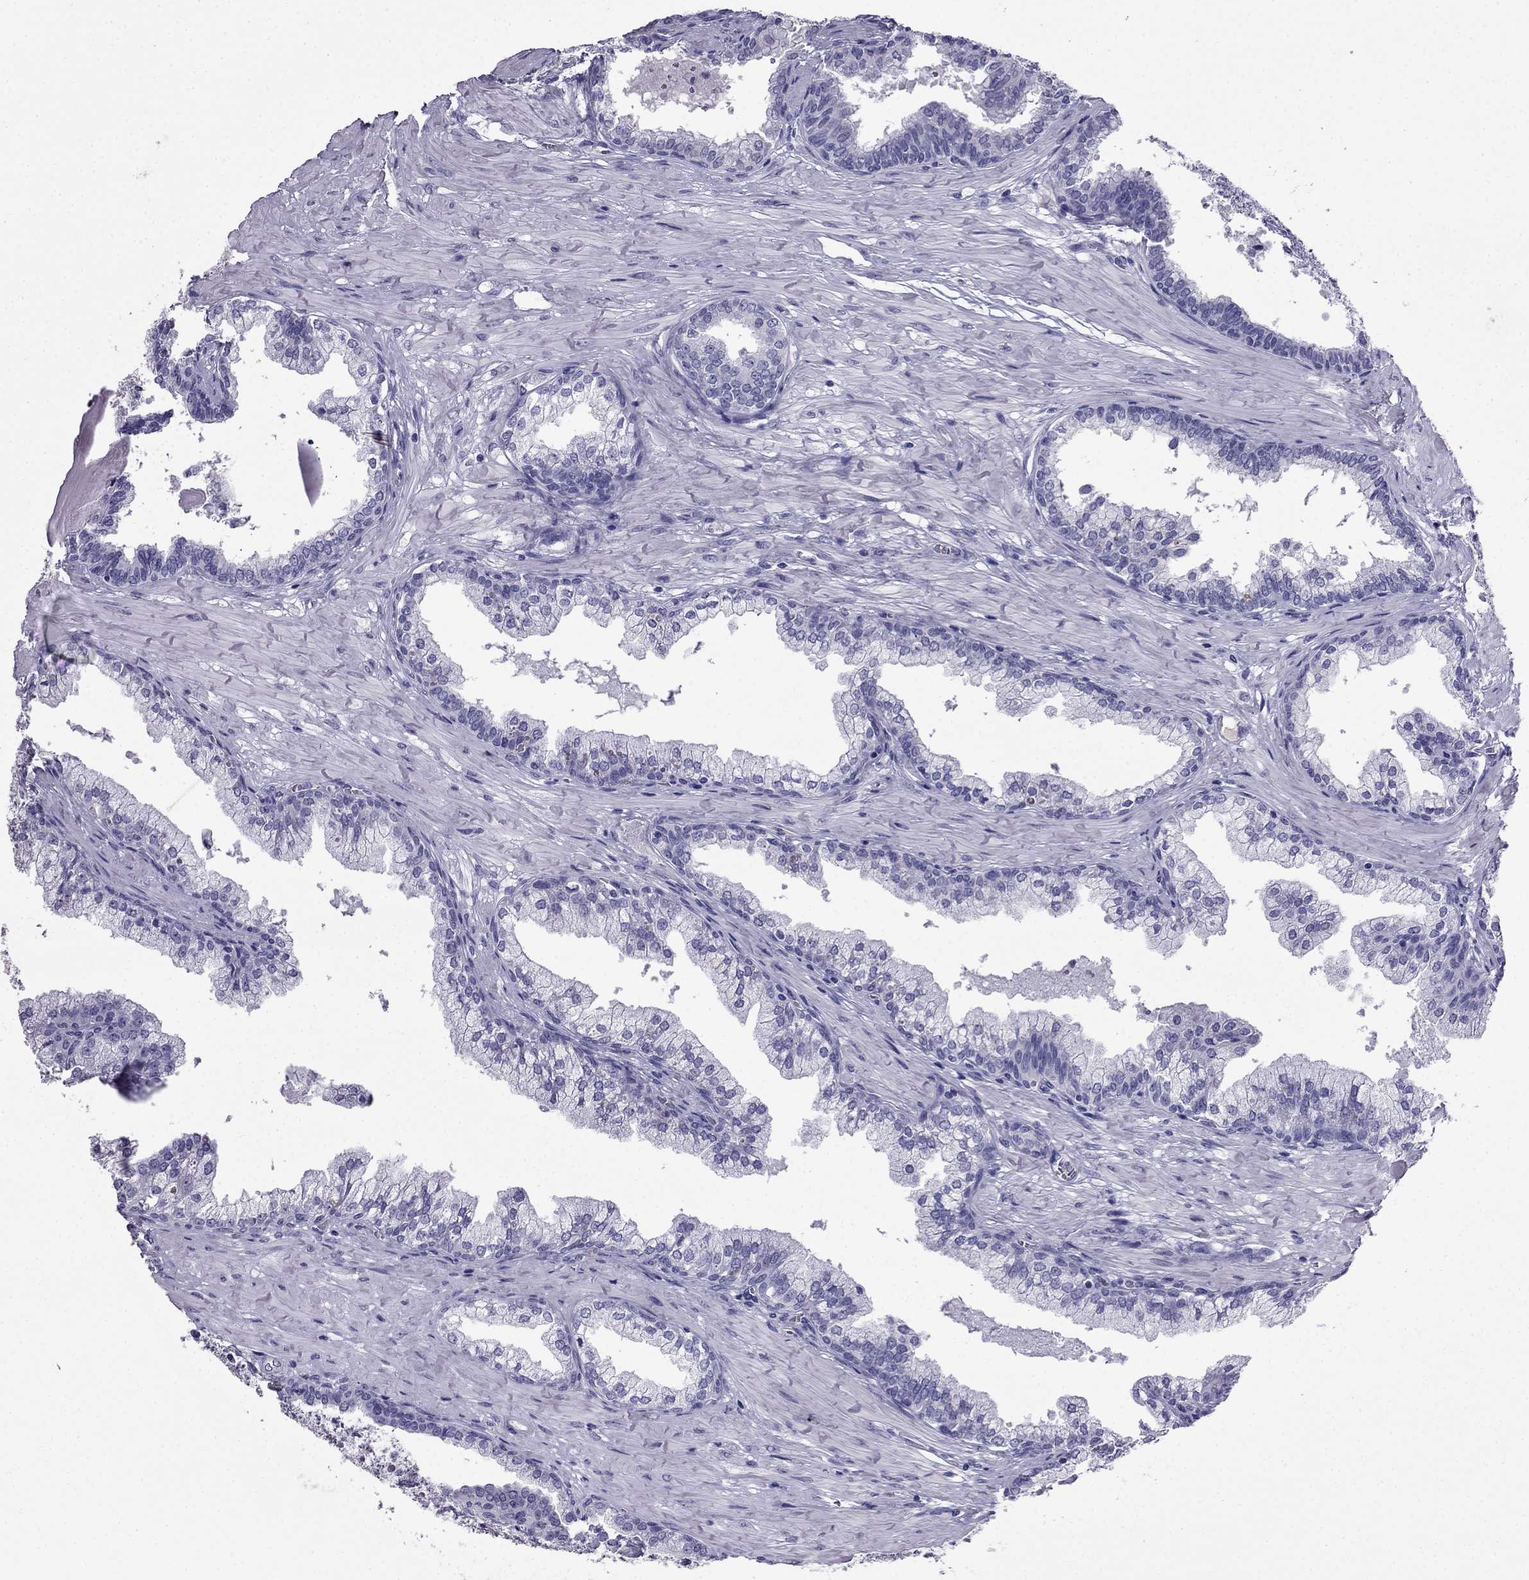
{"staining": {"intensity": "negative", "quantity": "none", "location": "none"}, "tissue": "prostate cancer", "cell_type": "Tumor cells", "image_type": "cancer", "snomed": [{"axis": "morphology", "description": "Adenocarcinoma, NOS"}, {"axis": "topography", "description": "Prostate and seminal vesicle, NOS"}, {"axis": "topography", "description": "Prostate"}], "caption": "A high-resolution image shows immunohistochemistry (IHC) staining of adenocarcinoma (prostate), which exhibits no significant expression in tumor cells.", "gene": "CDHR4", "patient": {"sex": "male", "age": 44}}